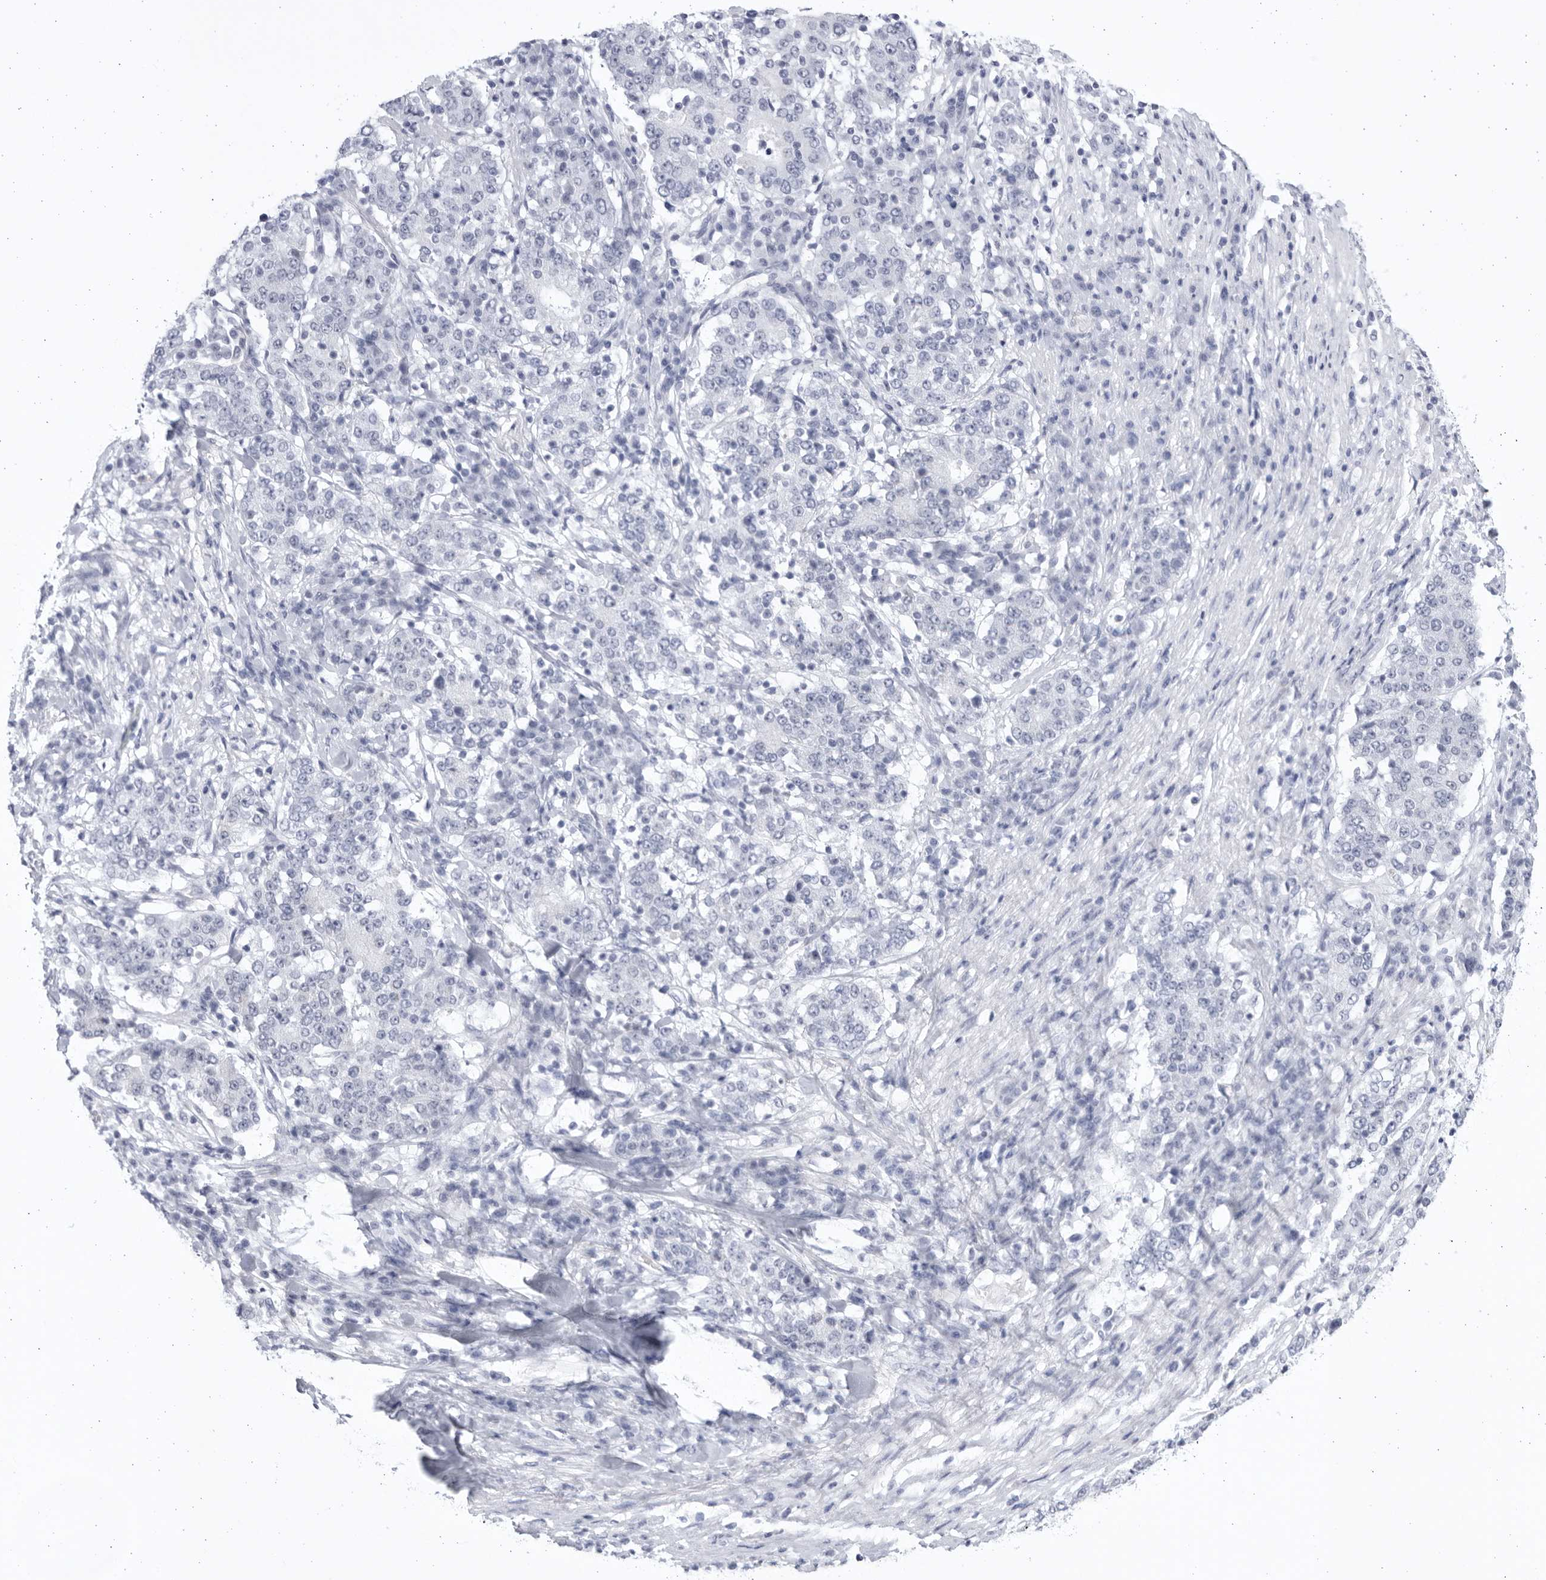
{"staining": {"intensity": "negative", "quantity": "none", "location": "none"}, "tissue": "stomach cancer", "cell_type": "Tumor cells", "image_type": "cancer", "snomed": [{"axis": "morphology", "description": "Adenocarcinoma, NOS"}, {"axis": "topography", "description": "Stomach"}], "caption": "Micrograph shows no protein staining in tumor cells of stomach cancer (adenocarcinoma) tissue. (Immunohistochemistry, brightfield microscopy, high magnification).", "gene": "CCDC181", "patient": {"sex": "male", "age": 59}}